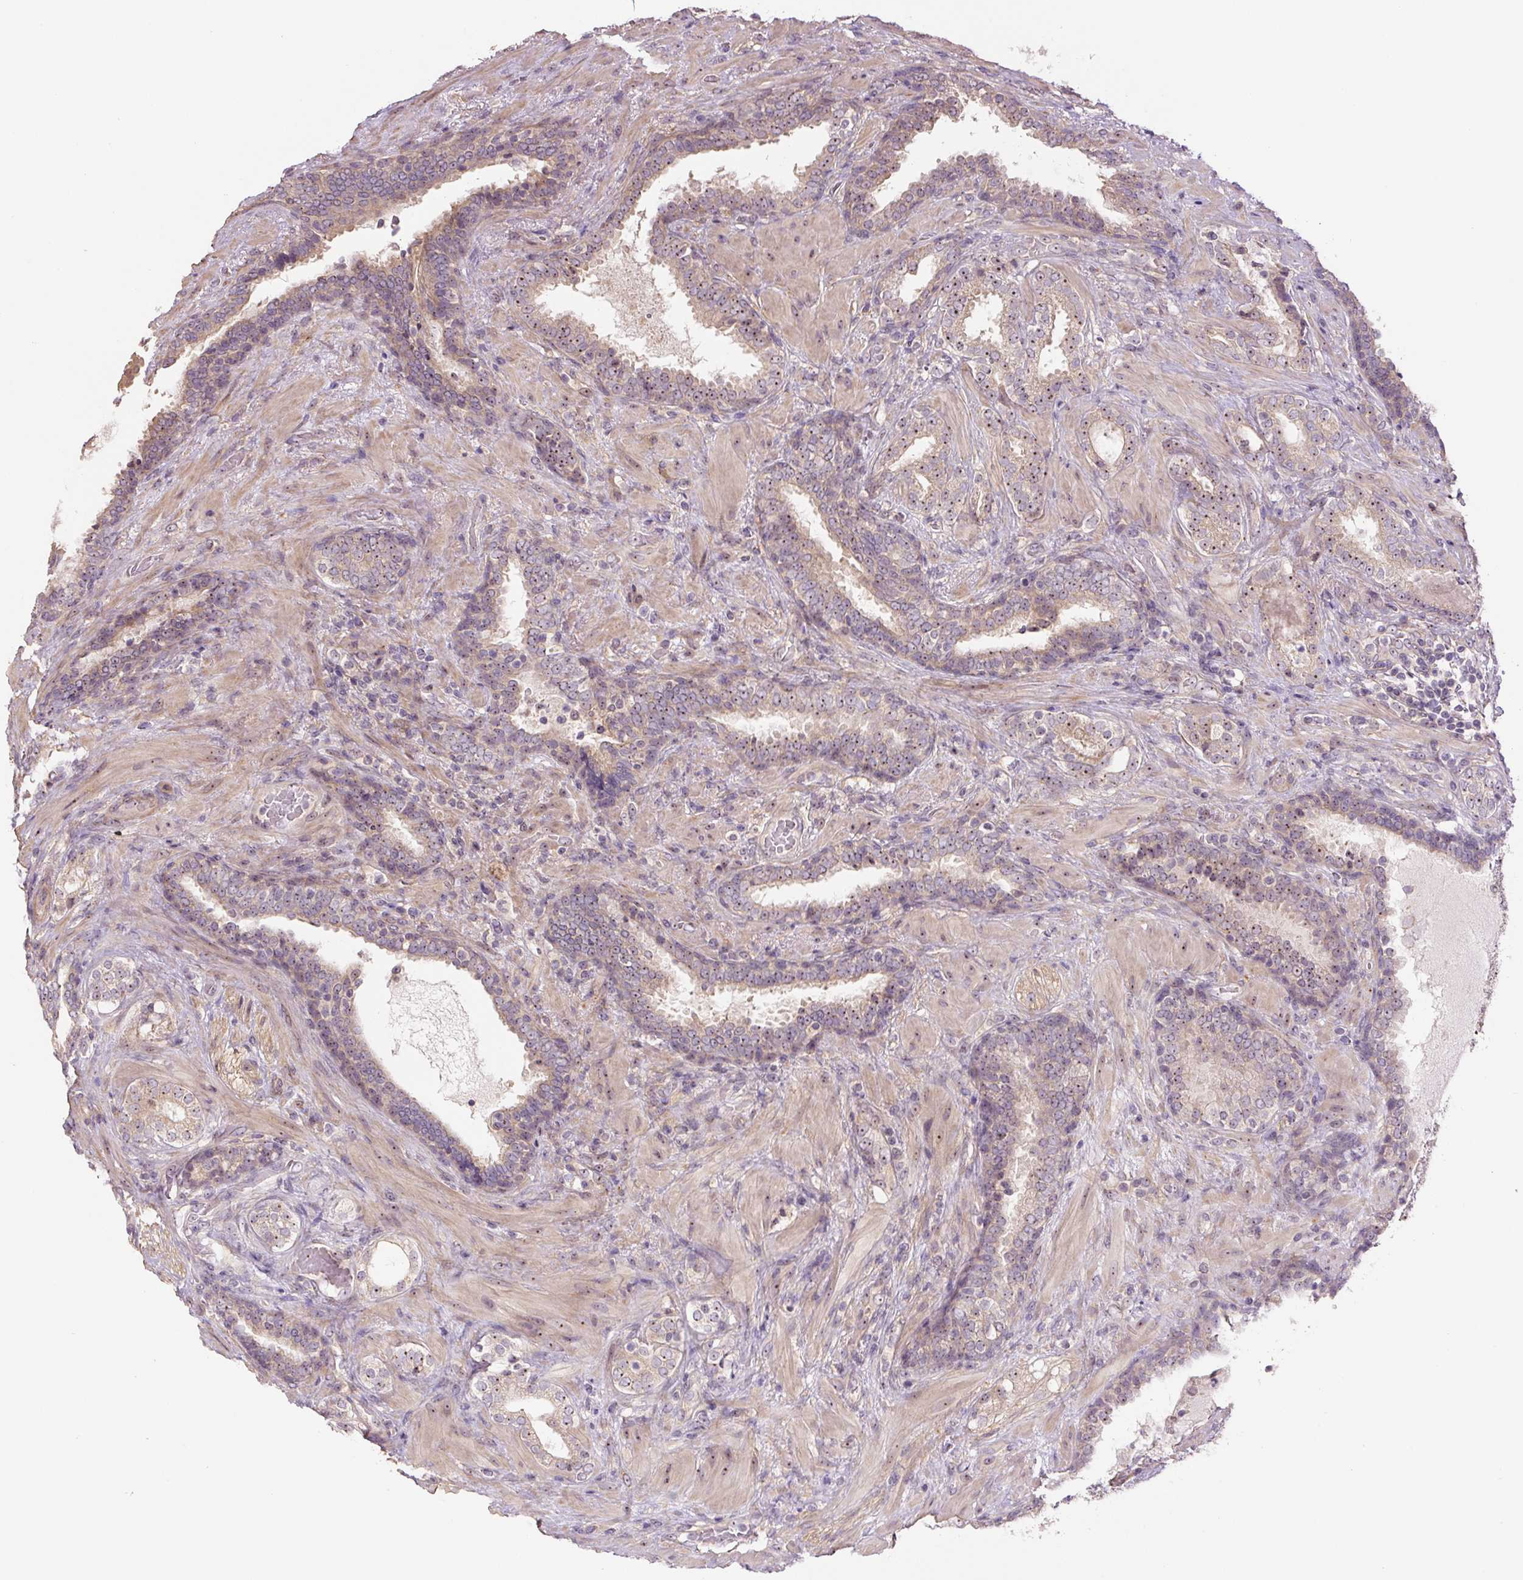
{"staining": {"intensity": "weak", "quantity": ">75%", "location": "cytoplasmic/membranous,nuclear"}, "tissue": "prostate cancer", "cell_type": "Tumor cells", "image_type": "cancer", "snomed": [{"axis": "morphology", "description": "Adenocarcinoma, High grade"}, {"axis": "topography", "description": "Prostate"}], "caption": "Weak cytoplasmic/membranous and nuclear protein positivity is present in about >75% of tumor cells in prostate high-grade adenocarcinoma.", "gene": "TMEM151B", "patient": {"sex": "male", "age": 65}}